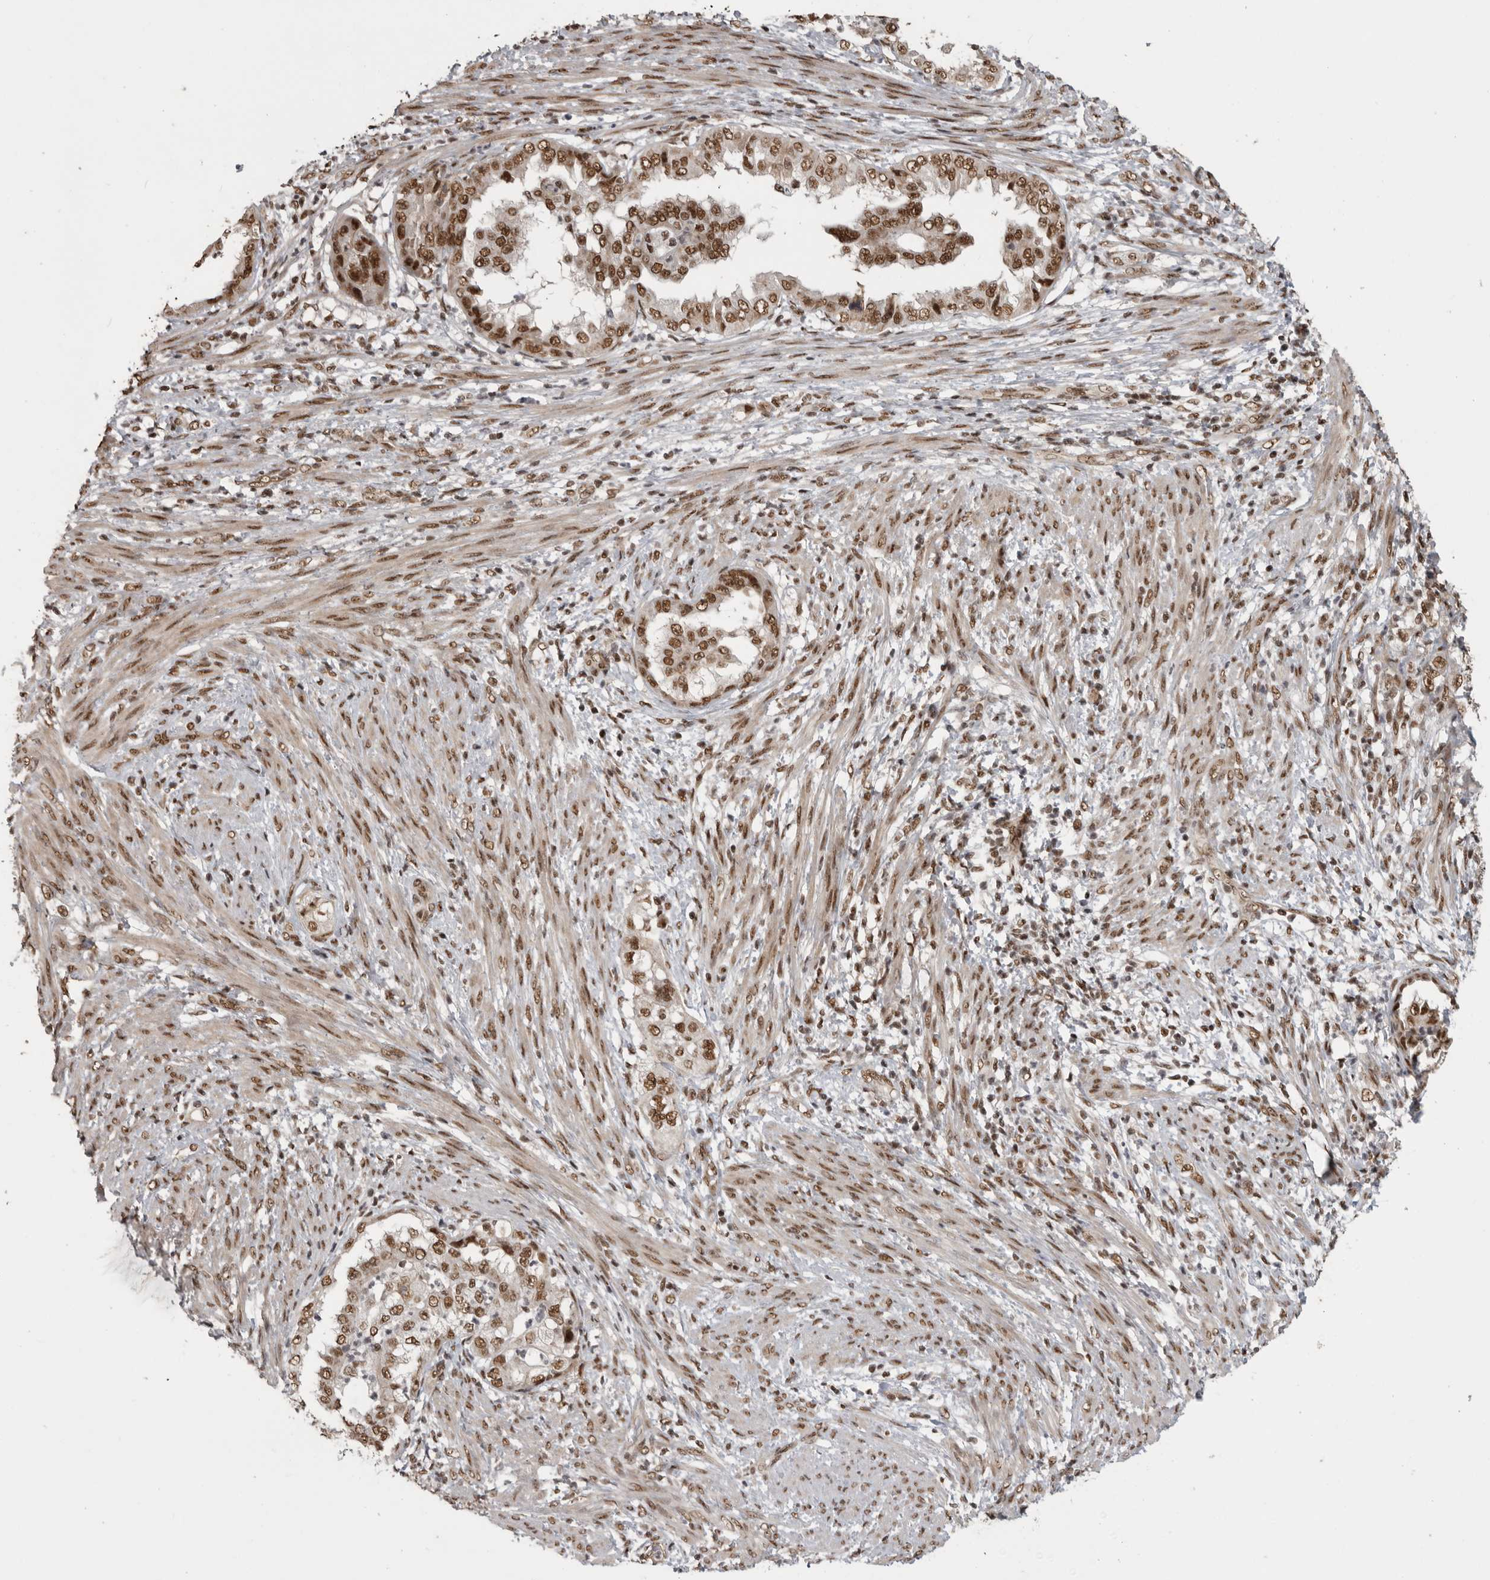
{"staining": {"intensity": "strong", "quantity": ">75%", "location": "nuclear"}, "tissue": "endometrial cancer", "cell_type": "Tumor cells", "image_type": "cancer", "snomed": [{"axis": "morphology", "description": "Adenocarcinoma, NOS"}, {"axis": "topography", "description": "Endometrium"}], "caption": "A brown stain labels strong nuclear staining of a protein in human endometrial cancer (adenocarcinoma) tumor cells.", "gene": "CBLL1", "patient": {"sex": "female", "age": 85}}